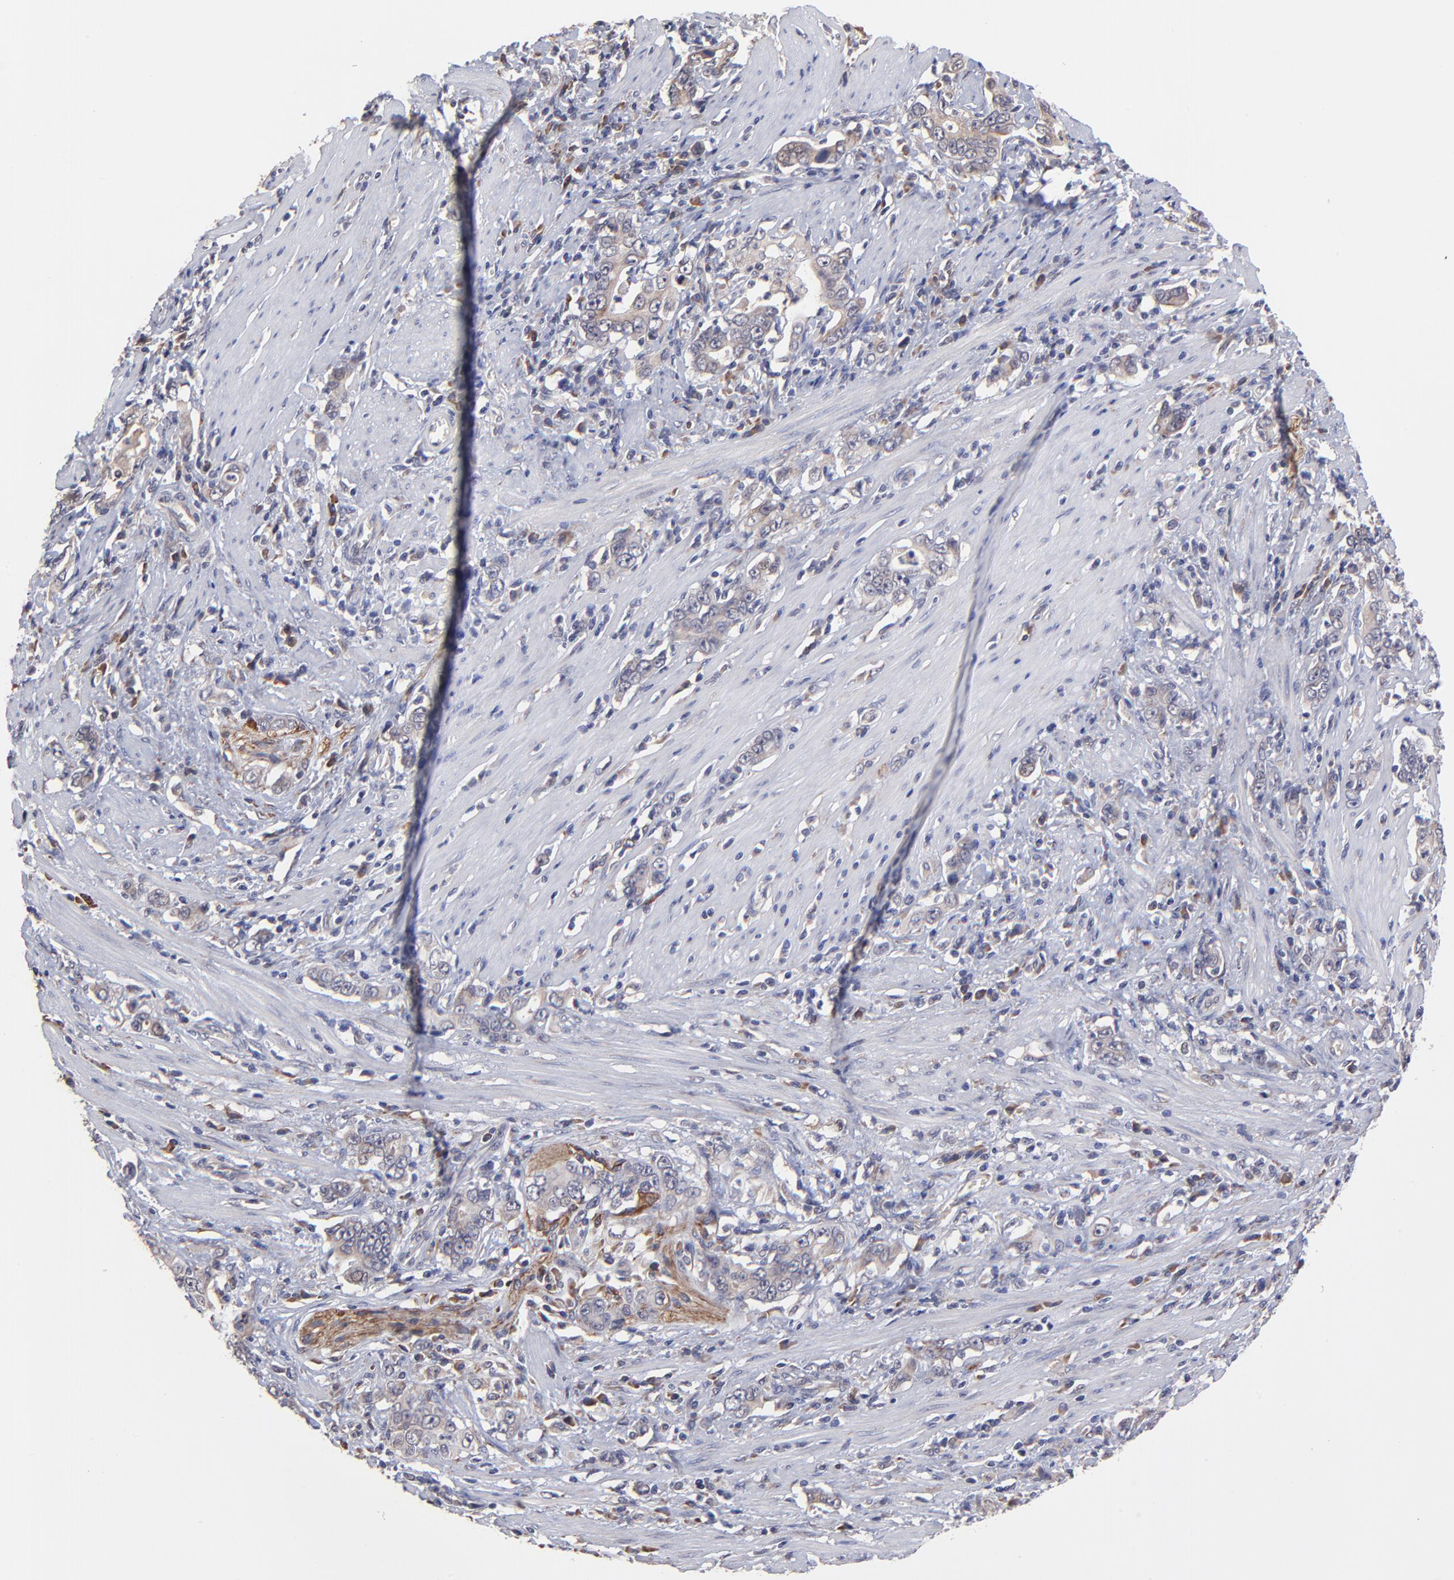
{"staining": {"intensity": "weak", "quantity": ">75%", "location": "cytoplasmic/membranous"}, "tissue": "stomach cancer", "cell_type": "Tumor cells", "image_type": "cancer", "snomed": [{"axis": "morphology", "description": "Adenocarcinoma, NOS"}, {"axis": "topography", "description": "Stomach, lower"}], "caption": "Immunohistochemistry (IHC) of human stomach adenocarcinoma reveals low levels of weak cytoplasmic/membranous staining in approximately >75% of tumor cells. Using DAB (brown) and hematoxylin (blue) stains, captured at high magnification using brightfield microscopy.", "gene": "CHL1", "patient": {"sex": "female", "age": 72}}